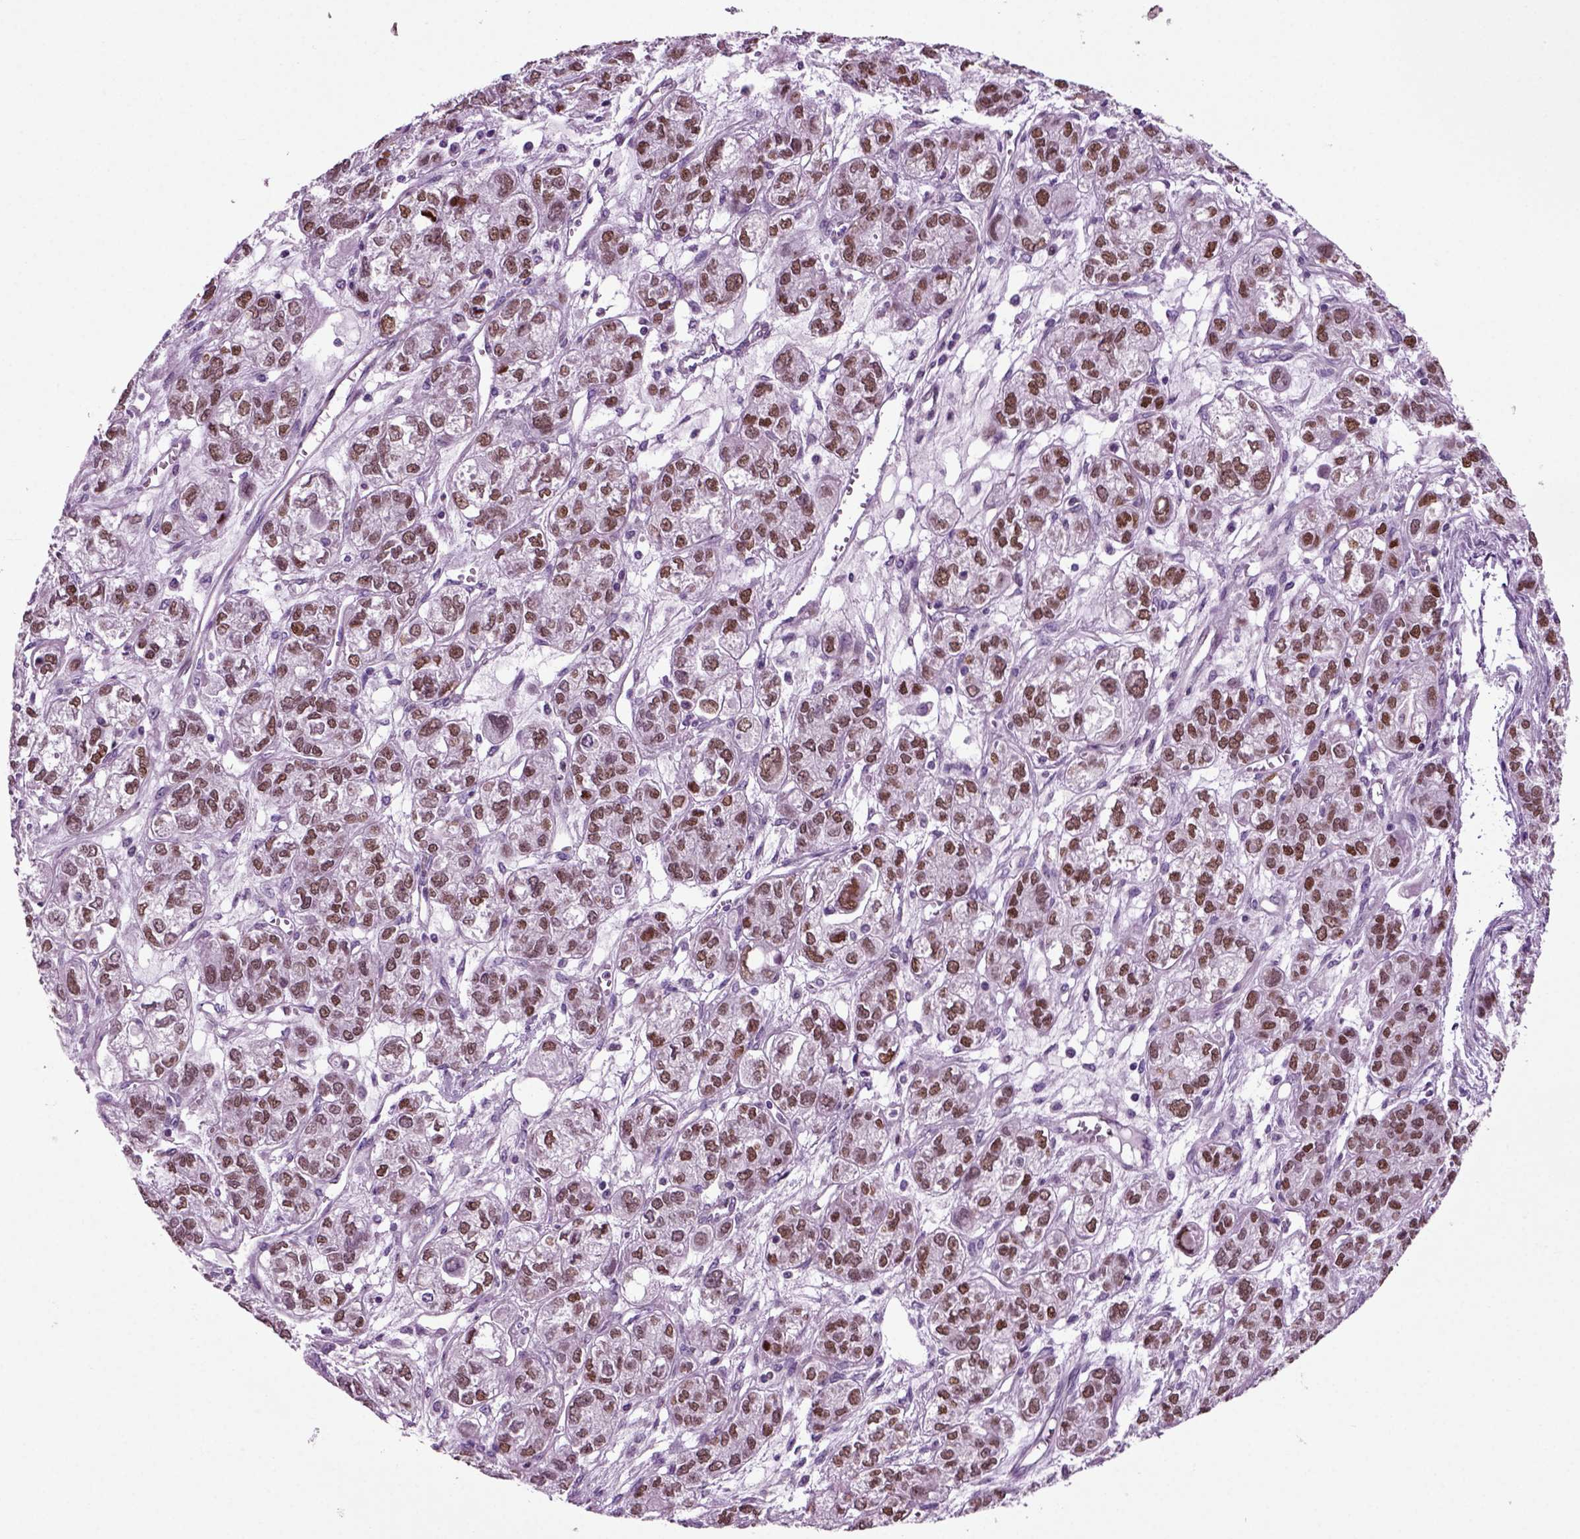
{"staining": {"intensity": "moderate", "quantity": "25%-75%", "location": "nuclear"}, "tissue": "ovarian cancer", "cell_type": "Tumor cells", "image_type": "cancer", "snomed": [{"axis": "morphology", "description": "Carcinoma, endometroid"}, {"axis": "topography", "description": "Ovary"}], "caption": "Human endometroid carcinoma (ovarian) stained with a brown dye demonstrates moderate nuclear positive expression in about 25%-75% of tumor cells.", "gene": "ARID3A", "patient": {"sex": "female", "age": 64}}